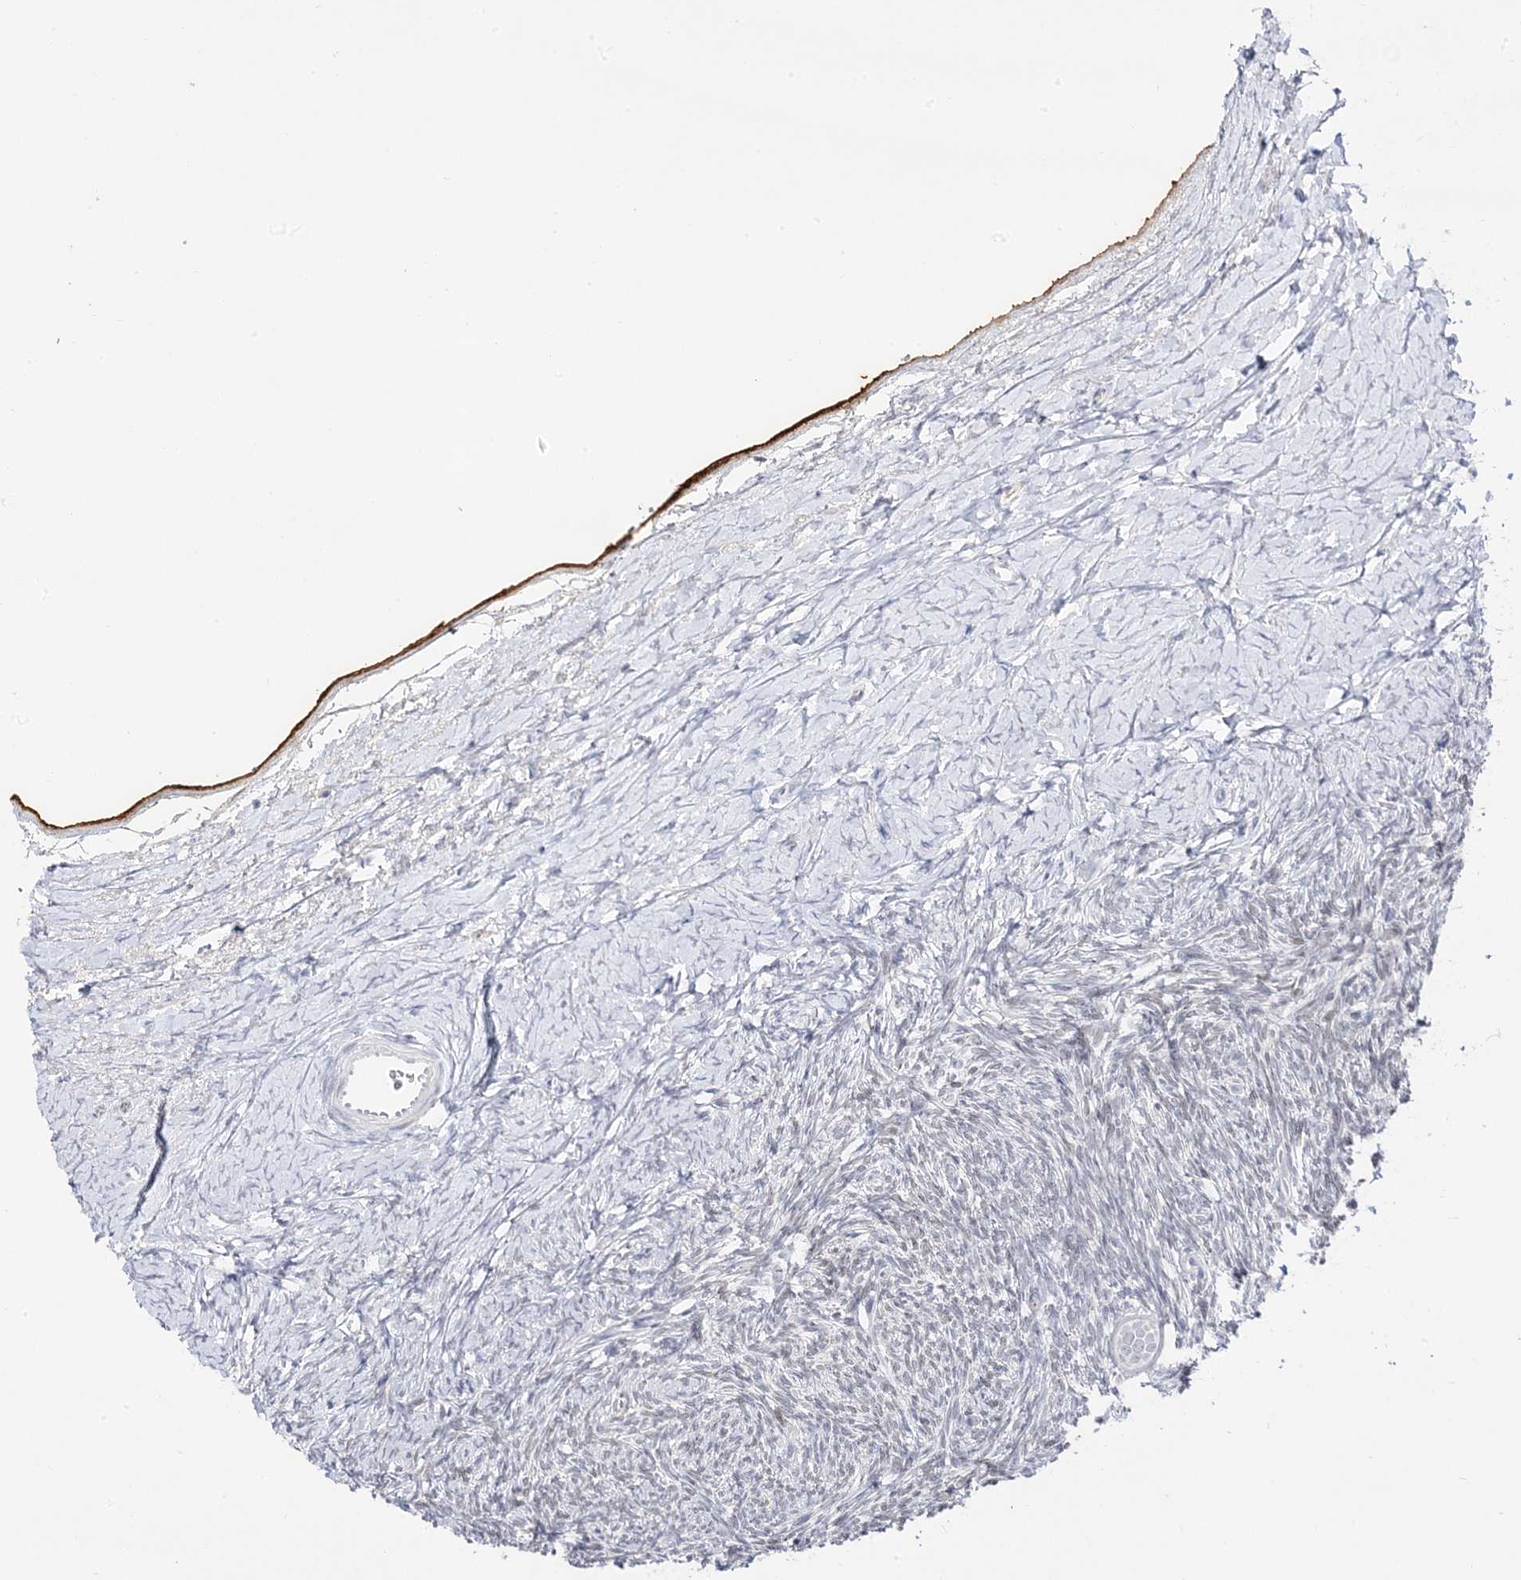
{"staining": {"intensity": "moderate", "quantity": "25%-75%", "location": "cytoplasmic/membranous"}, "tissue": "ovary", "cell_type": "Follicle cells", "image_type": "normal", "snomed": [{"axis": "morphology", "description": "Normal tissue, NOS"}, {"axis": "morphology", "description": "Developmental malformation"}, {"axis": "topography", "description": "Ovary"}], "caption": "This photomicrograph displays unremarkable ovary stained with immunohistochemistry (IHC) to label a protein in brown. The cytoplasmic/membranous of follicle cells show moderate positivity for the protein. Nuclei are counter-stained blue.", "gene": "TRANK1", "patient": {"sex": "female", "age": 39}}